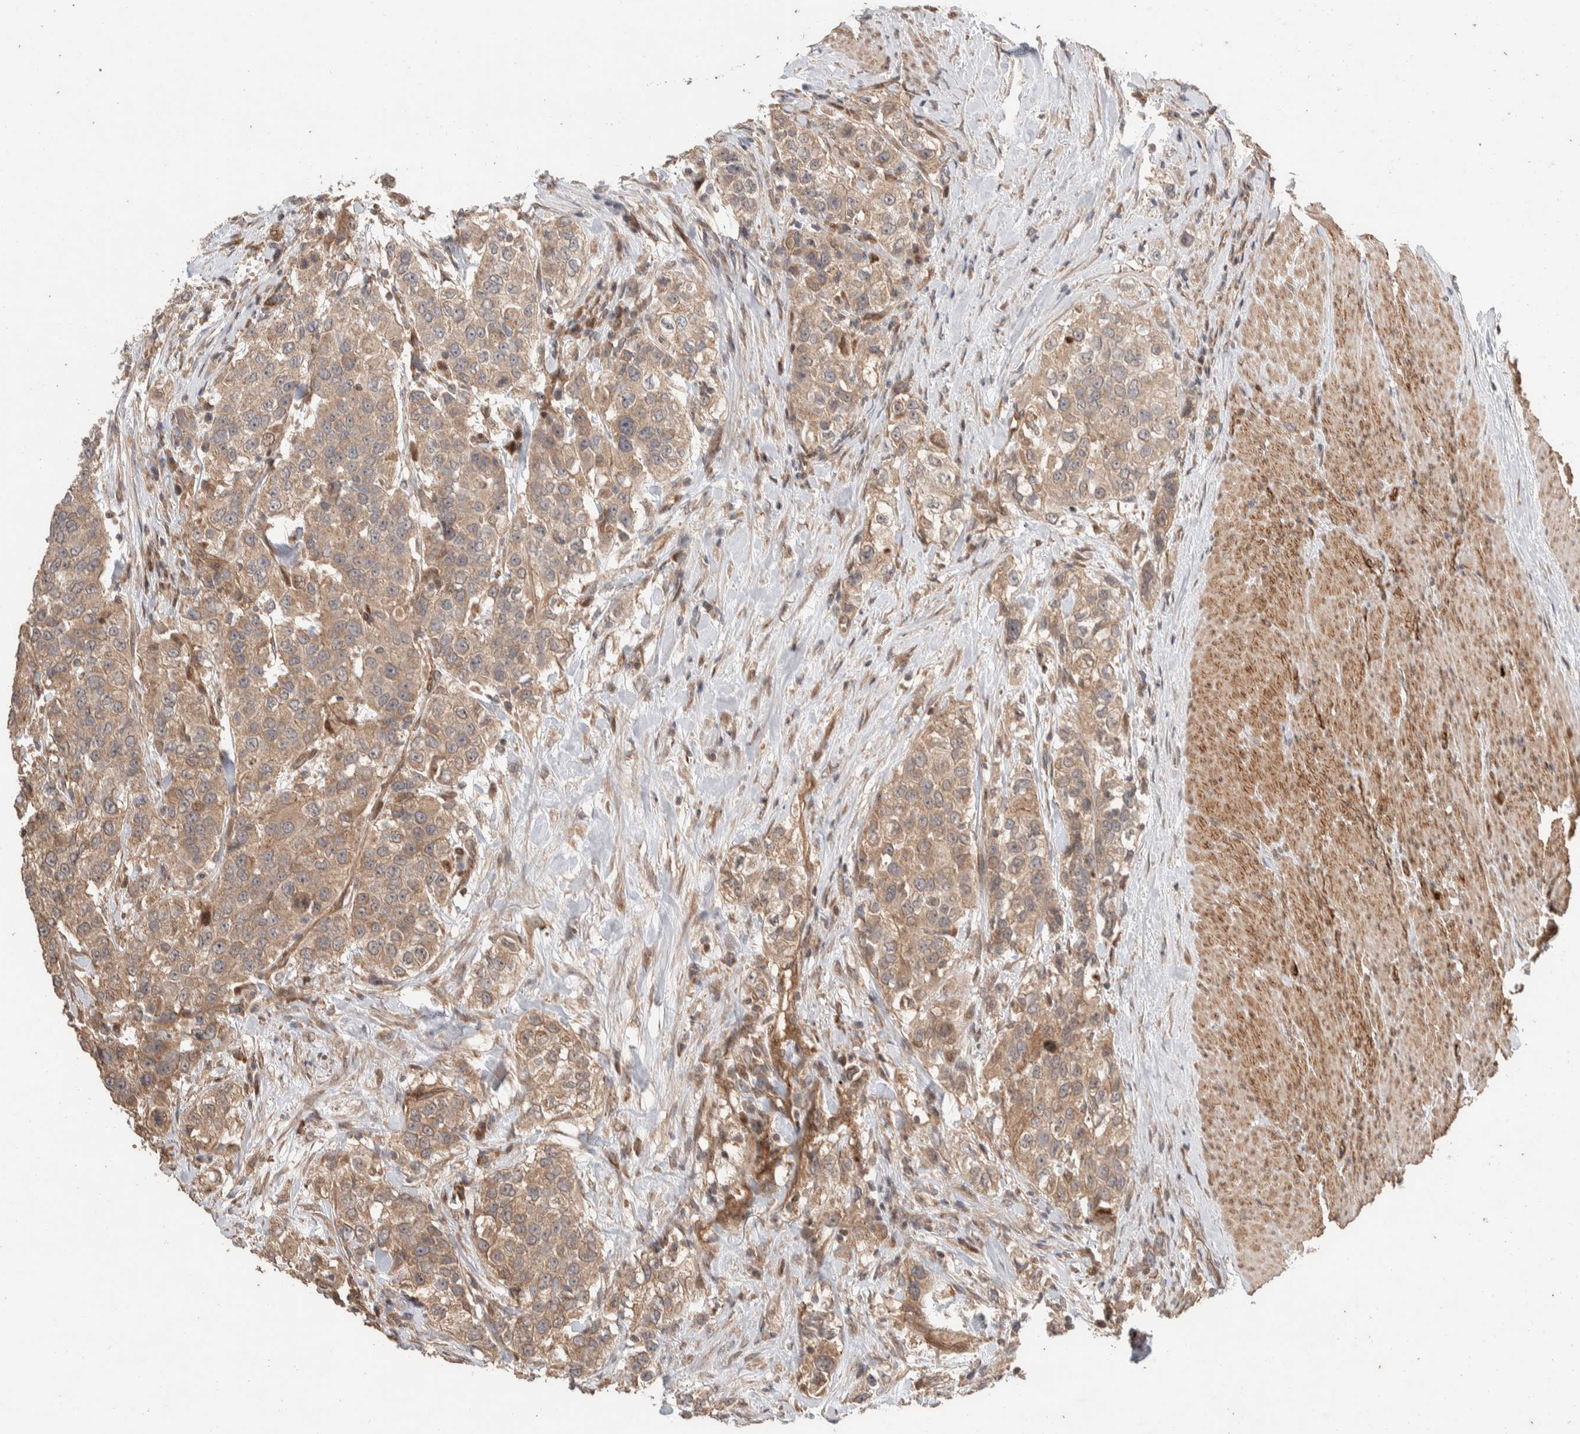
{"staining": {"intensity": "weak", "quantity": ">75%", "location": "cytoplasmic/membranous"}, "tissue": "urothelial cancer", "cell_type": "Tumor cells", "image_type": "cancer", "snomed": [{"axis": "morphology", "description": "Urothelial carcinoma, High grade"}, {"axis": "topography", "description": "Urinary bladder"}], "caption": "Protein staining of urothelial cancer tissue reveals weak cytoplasmic/membranous staining in approximately >75% of tumor cells. Immunohistochemistry (ihc) stains the protein in brown and the nuclei are stained blue.", "gene": "ERC1", "patient": {"sex": "female", "age": 80}}